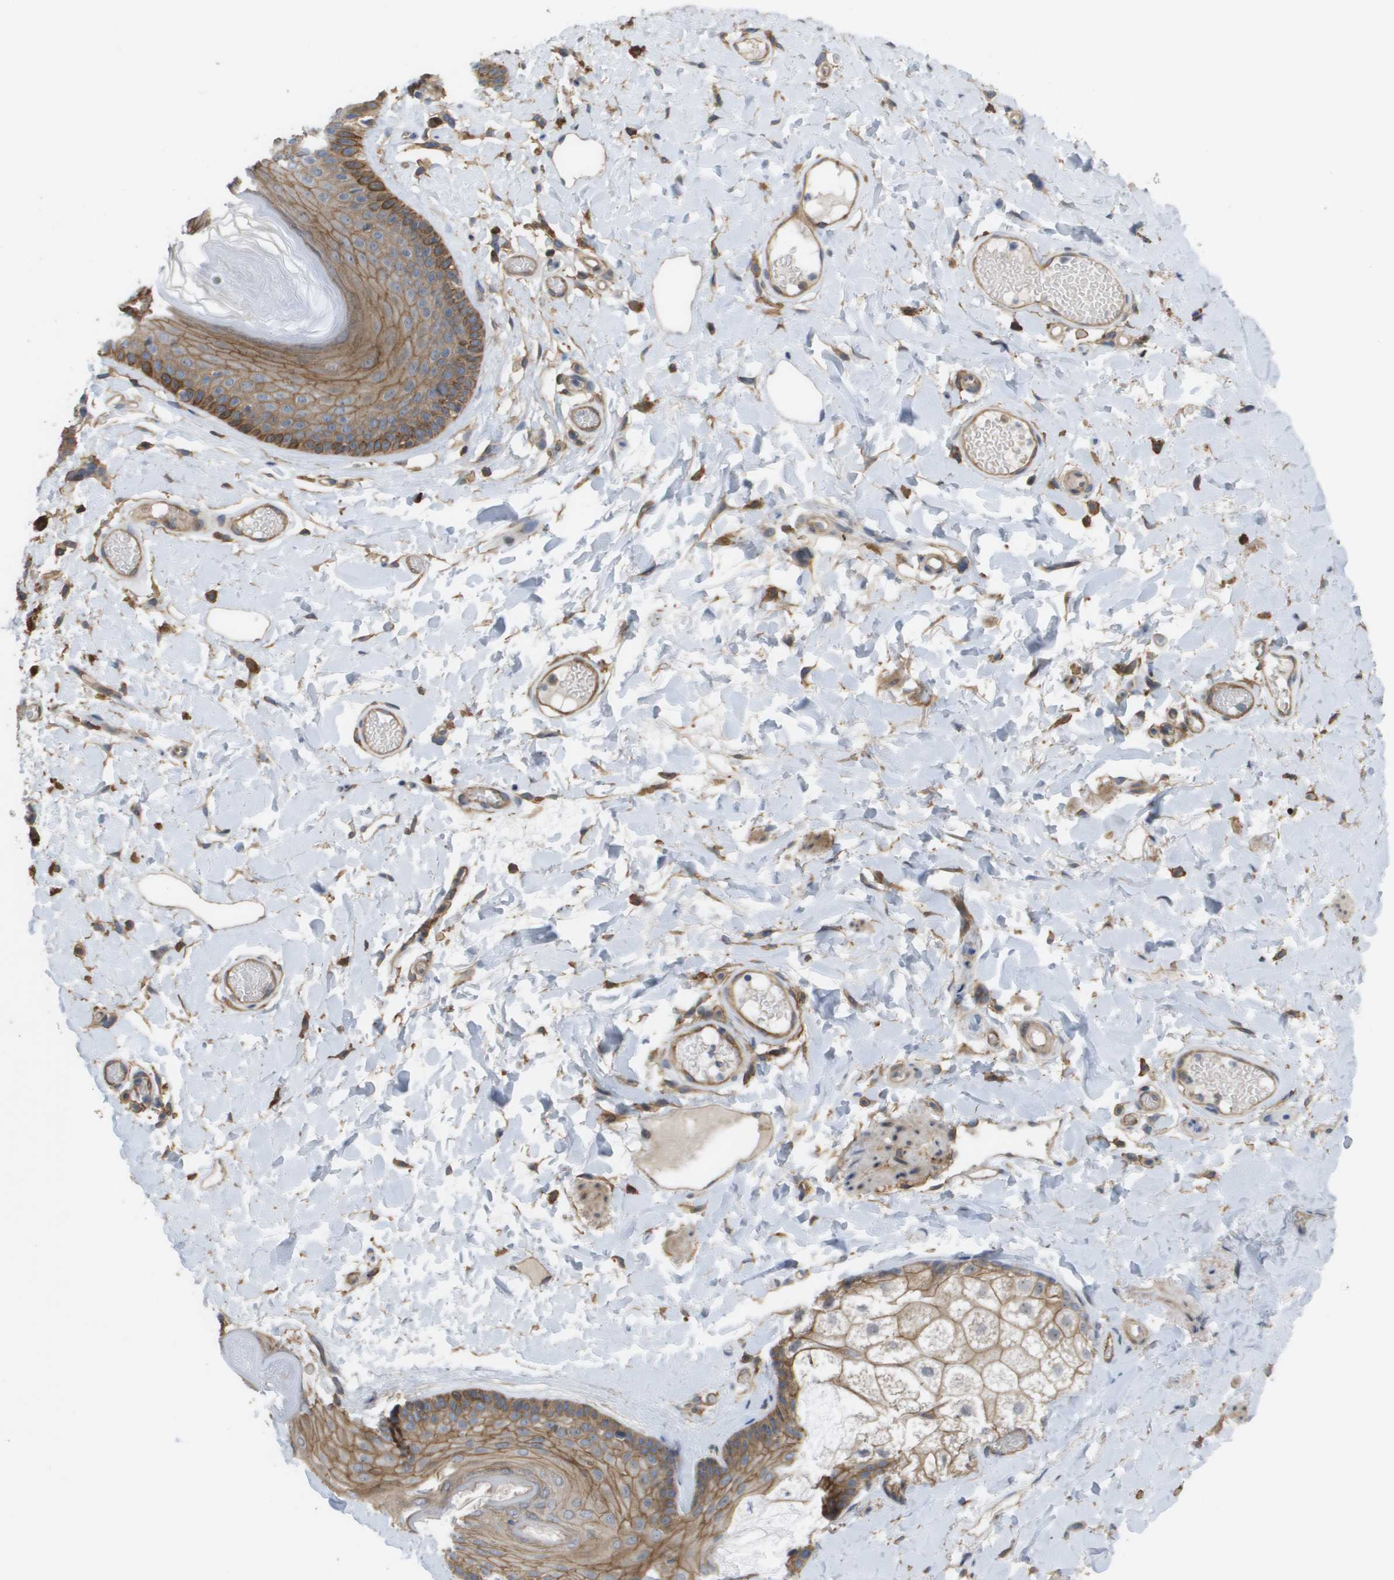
{"staining": {"intensity": "moderate", "quantity": ">75%", "location": "cytoplasmic/membranous"}, "tissue": "skin", "cell_type": "Epidermal cells", "image_type": "normal", "snomed": [{"axis": "morphology", "description": "Normal tissue, NOS"}, {"axis": "topography", "description": "Vulva"}], "caption": "The micrograph shows a brown stain indicating the presence of a protein in the cytoplasmic/membranous of epidermal cells in skin.", "gene": "MTARC2", "patient": {"sex": "female", "age": 73}}